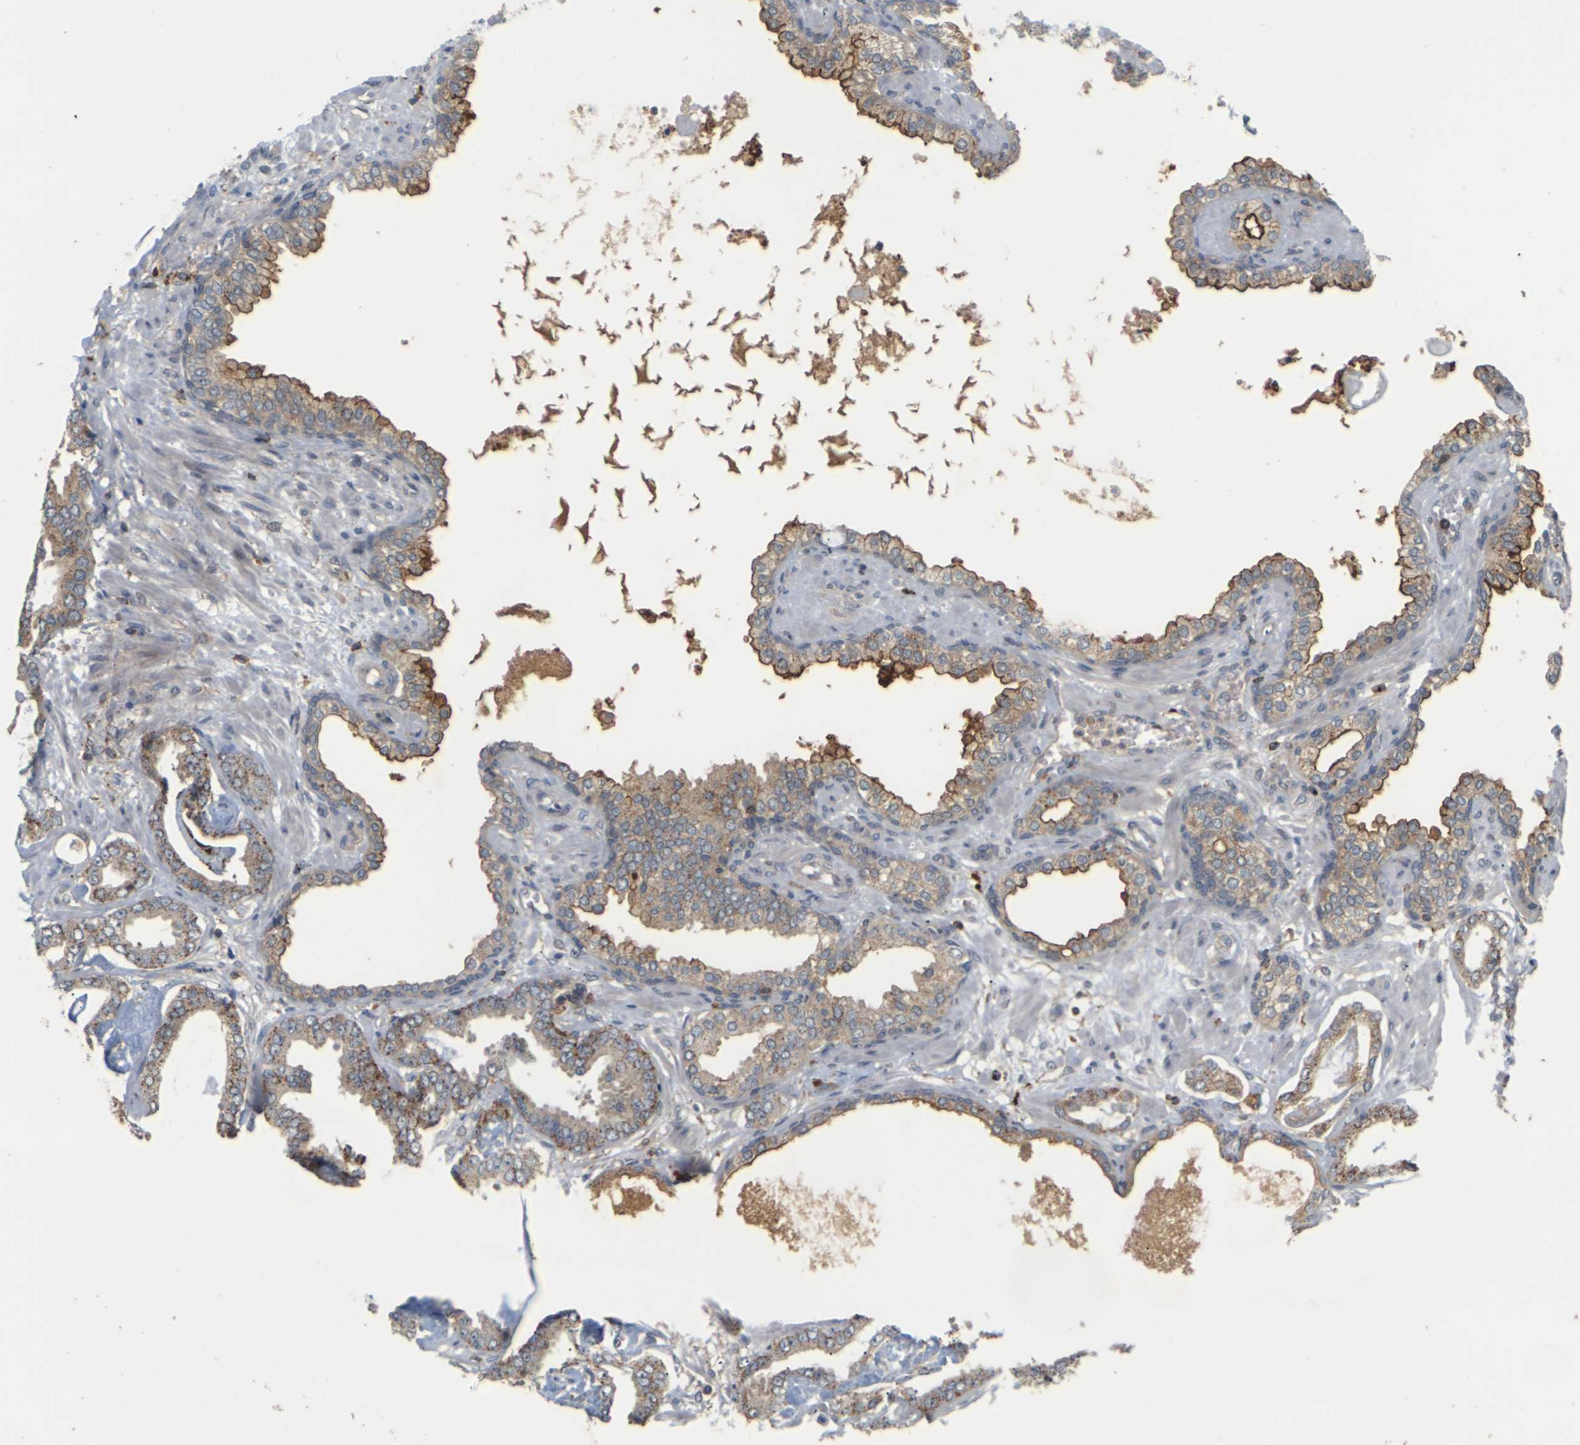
{"staining": {"intensity": "moderate", "quantity": ">75%", "location": "cytoplasmic/membranous"}, "tissue": "prostate cancer", "cell_type": "Tumor cells", "image_type": "cancer", "snomed": [{"axis": "morphology", "description": "Adenocarcinoma, Low grade"}, {"axis": "topography", "description": "Prostate"}], "caption": "Immunohistochemistry (IHC) histopathology image of neoplastic tissue: human prostate cancer stained using immunohistochemistry (IHC) exhibits medium levels of moderate protein expression localized specifically in the cytoplasmic/membranous of tumor cells, appearing as a cytoplasmic/membranous brown color.", "gene": "KSR1", "patient": {"sex": "male", "age": 53}}